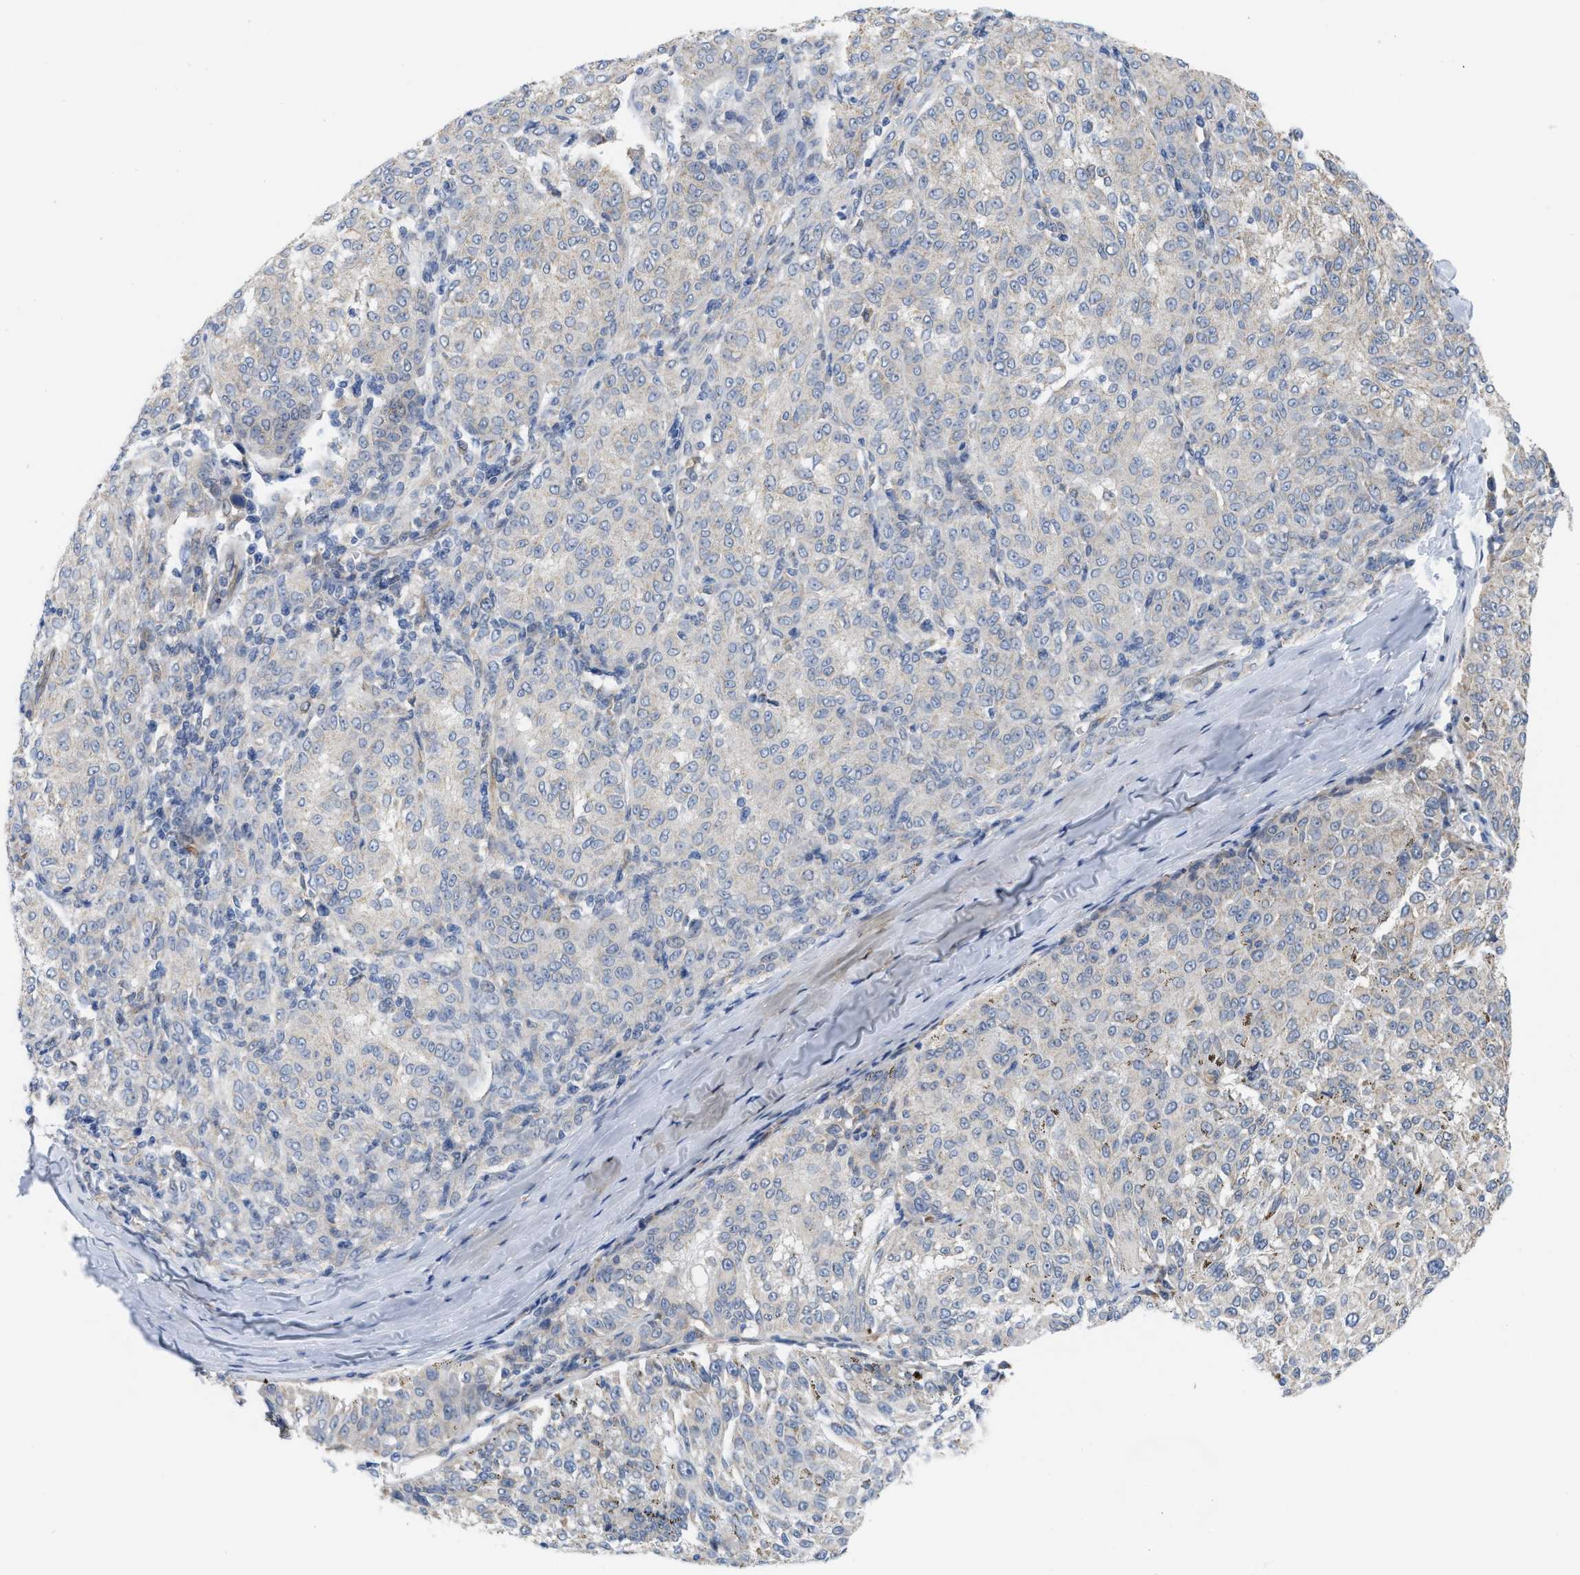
{"staining": {"intensity": "negative", "quantity": "none", "location": "none"}, "tissue": "melanoma", "cell_type": "Tumor cells", "image_type": "cancer", "snomed": [{"axis": "morphology", "description": "Malignant melanoma, NOS"}, {"axis": "topography", "description": "Skin"}], "caption": "Immunohistochemistry histopathology image of neoplastic tissue: human malignant melanoma stained with DAB (3,3'-diaminobenzidine) displays no significant protein expression in tumor cells. (Brightfield microscopy of DAB IHC at high magnification).", "gene": "EOGT", "patient": {"sex": "female", "age": 72}}